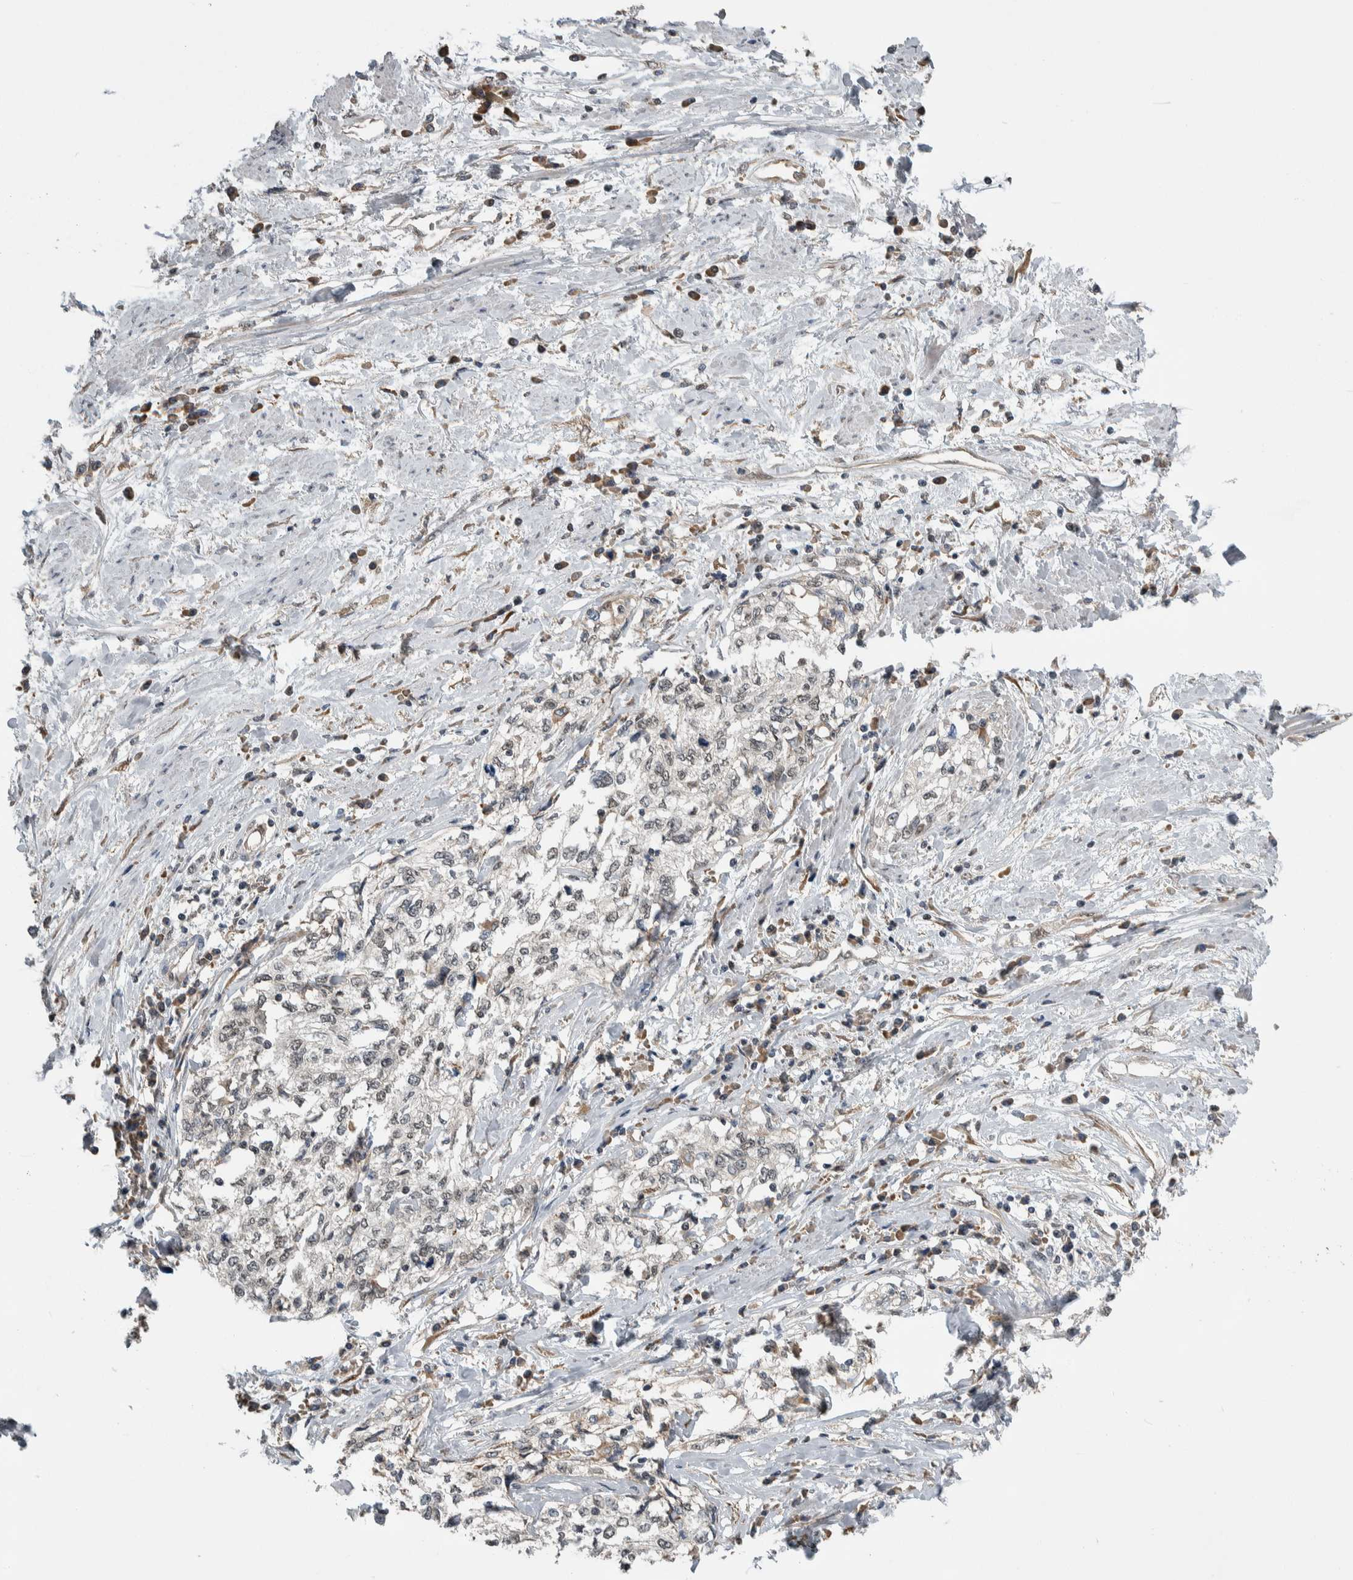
{"staining": {"intensity": "negative", "quantity": "none", "location": "none"}, "tissue": "cervical cancer", "cell_type": "Tumor cells", "image_type": "cancer", "snomed": [{"axis": "morphology", "description": "Squamous cell carcinoma, NOS"}, {"axis": "topography", "description": "Cervix"}], "caption": "Human squamous cell carcinoma (cervical) stained for a protein using immunohistochemistry (IHC) exhibits no expression in tumor cells.", "gene": "PRDM4", "patient": {"sex": "female", "age": 57}}